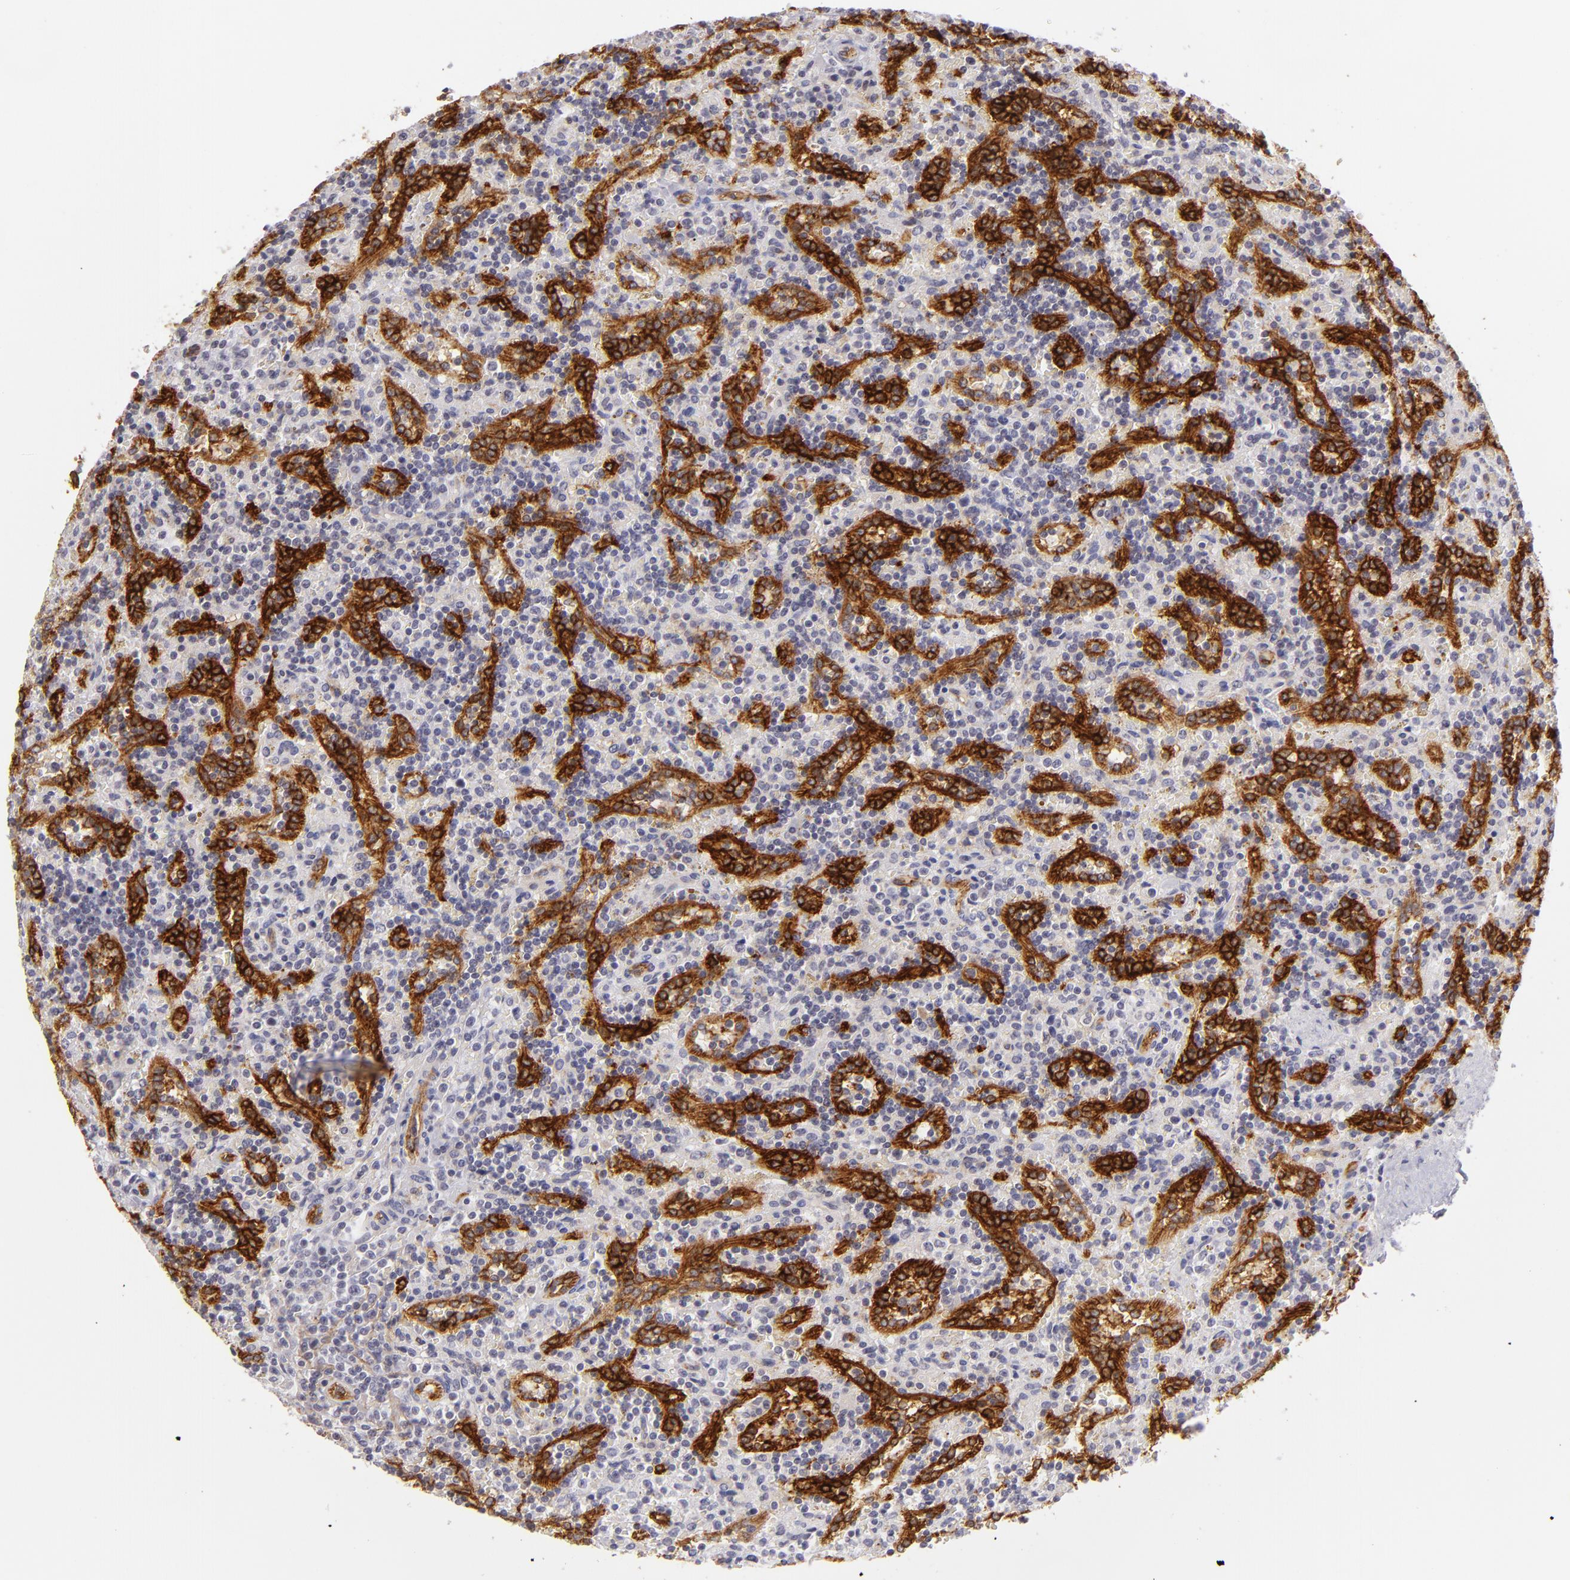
{"staining": {"intensity": "moderate", "quantity": "<25%", "location": "cytoplasmic/membranous"}, "tissue": "lymphoma", "cell_type": "Tumor cells", "image_type": "cancer", "snomed": [{"axis": "morphology", "description": "Malignant lymphoma, non-Hodgkin's type, Low grade"}, {"axis": "topography", "description": "Spleen"}], "caption": "Immunohistochemical staining of human lymphoma shows low levels of moderate cytoplasmic/membranous staining in about <25% of tumor cells.", "gene": "THBD", "patient": {"sex": "male", "age": 67}}